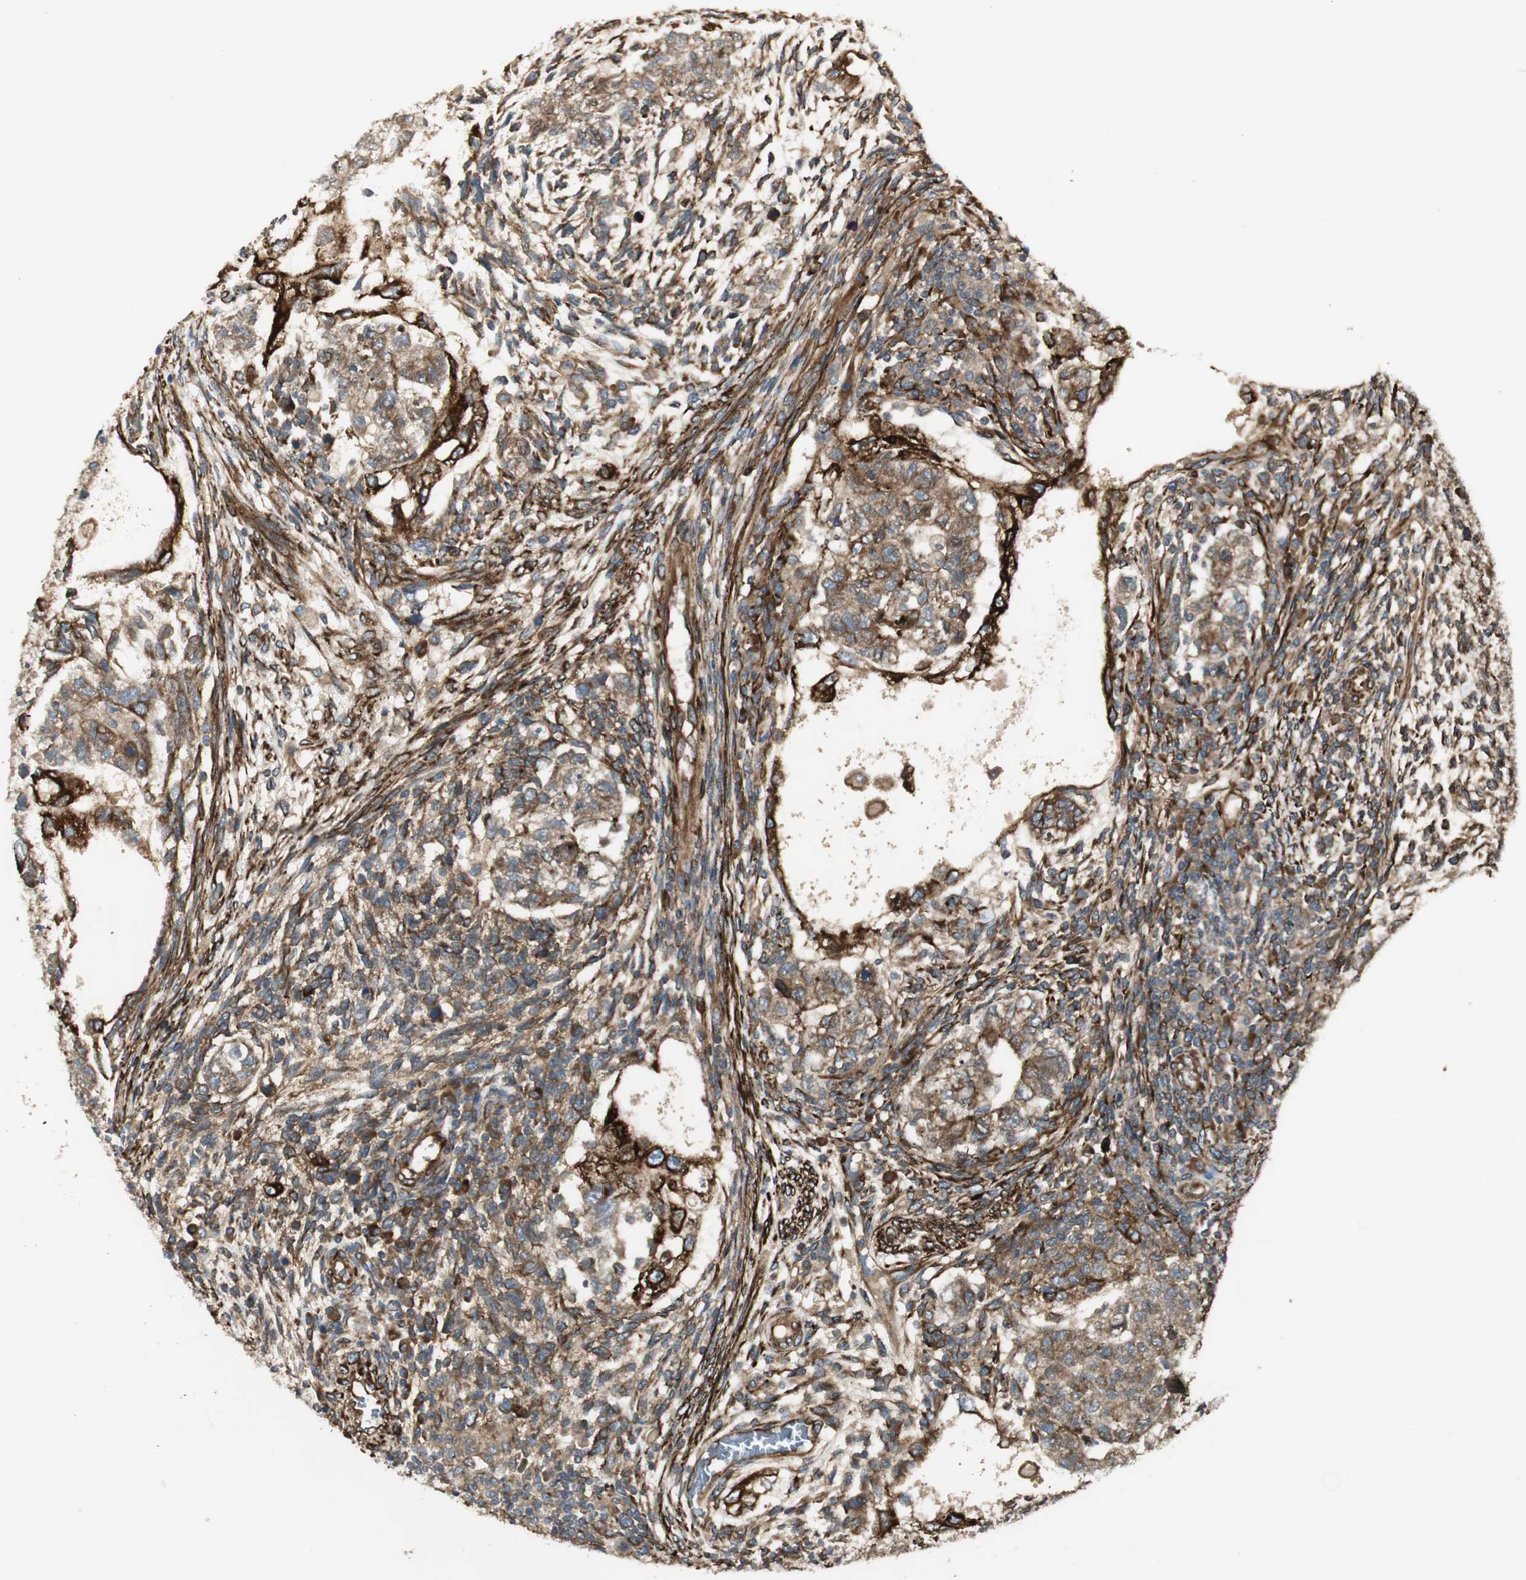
{"staining": {"intensity": "moderate", "quantity": ">75%", "location": "cytoplasmic/membranous"}, "tissue": "testis cancer", "cell_type": "Tumor cells", "image_type": "cancer", "snomed": [{"axis": "morphology", "description": "Normal tissue, NOS"}, {"axis": "morphology", "description": "Carcinoma, Embryonal, NOS"}, {"axis": "topography", "description": "Testis"}], "caption": "Testis embryonal carcinoma stained for a protein displays moderate cytoplasmic/membranous positivity in tumor cells.", "gene": "PRKG1", "patient": {"sex": "male", "age": 36}}